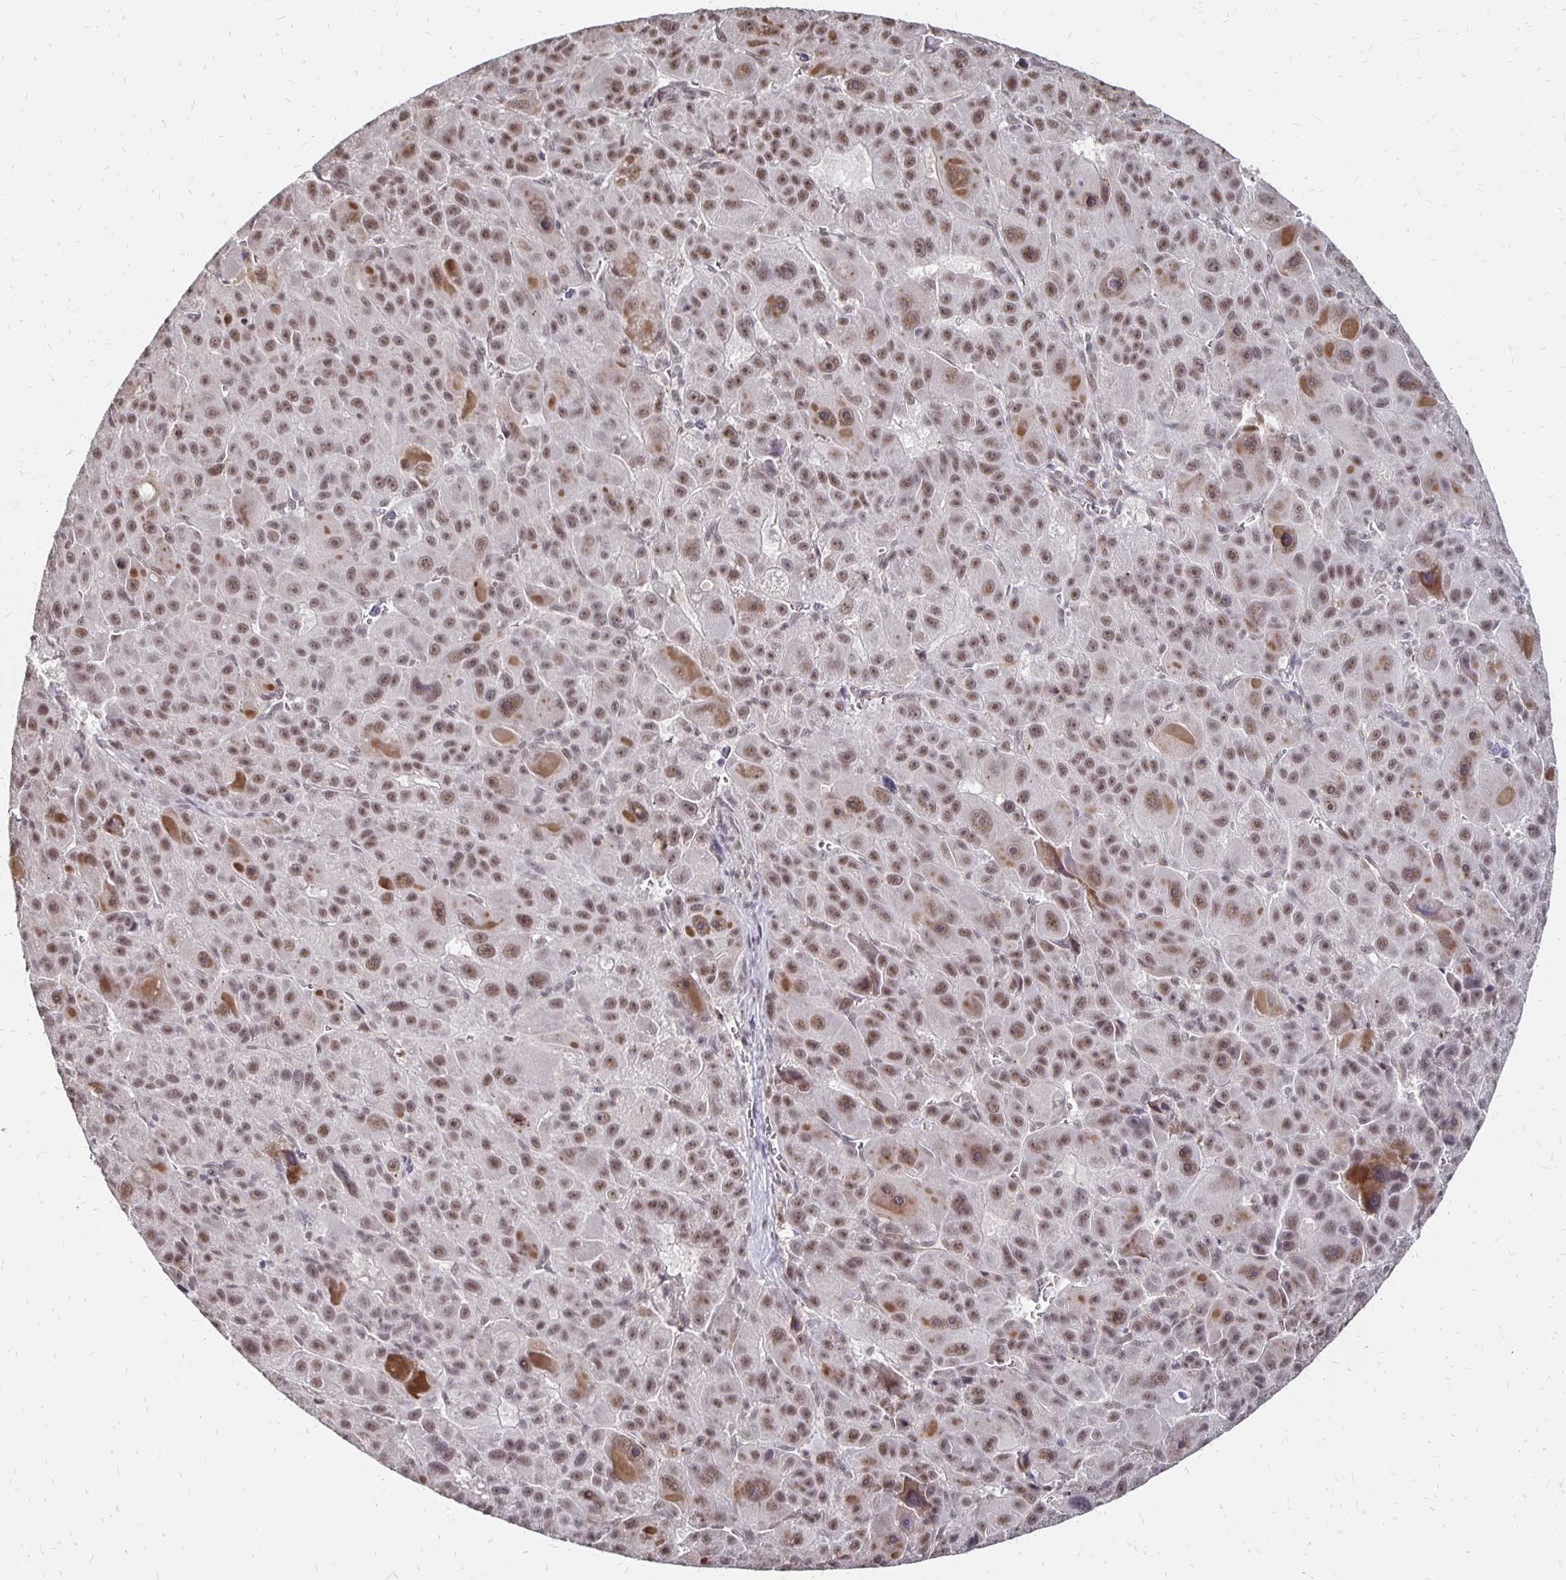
{"staining": {"intensity": "moderate", "quantity": ">75%", "location": "nuclear"}, "tissue": "liver cancer", "cell_type": "Tumor cells", "image_type": "cancer", "snomed": [{"axis": "morphology", "description": "Carcinoma, Hepatocellular, NOS"}, {"axis": "topography", "description": "Liver"}], "caption": "This is a photomicrograph of immunohistochemistry (IHC) staining of hepatocellular carcinoma (liver), which shows moderate staining in the nuclear of tumor cells.", "gene": "CLASRP", "patient": {"sex": "male", "age": 76}}